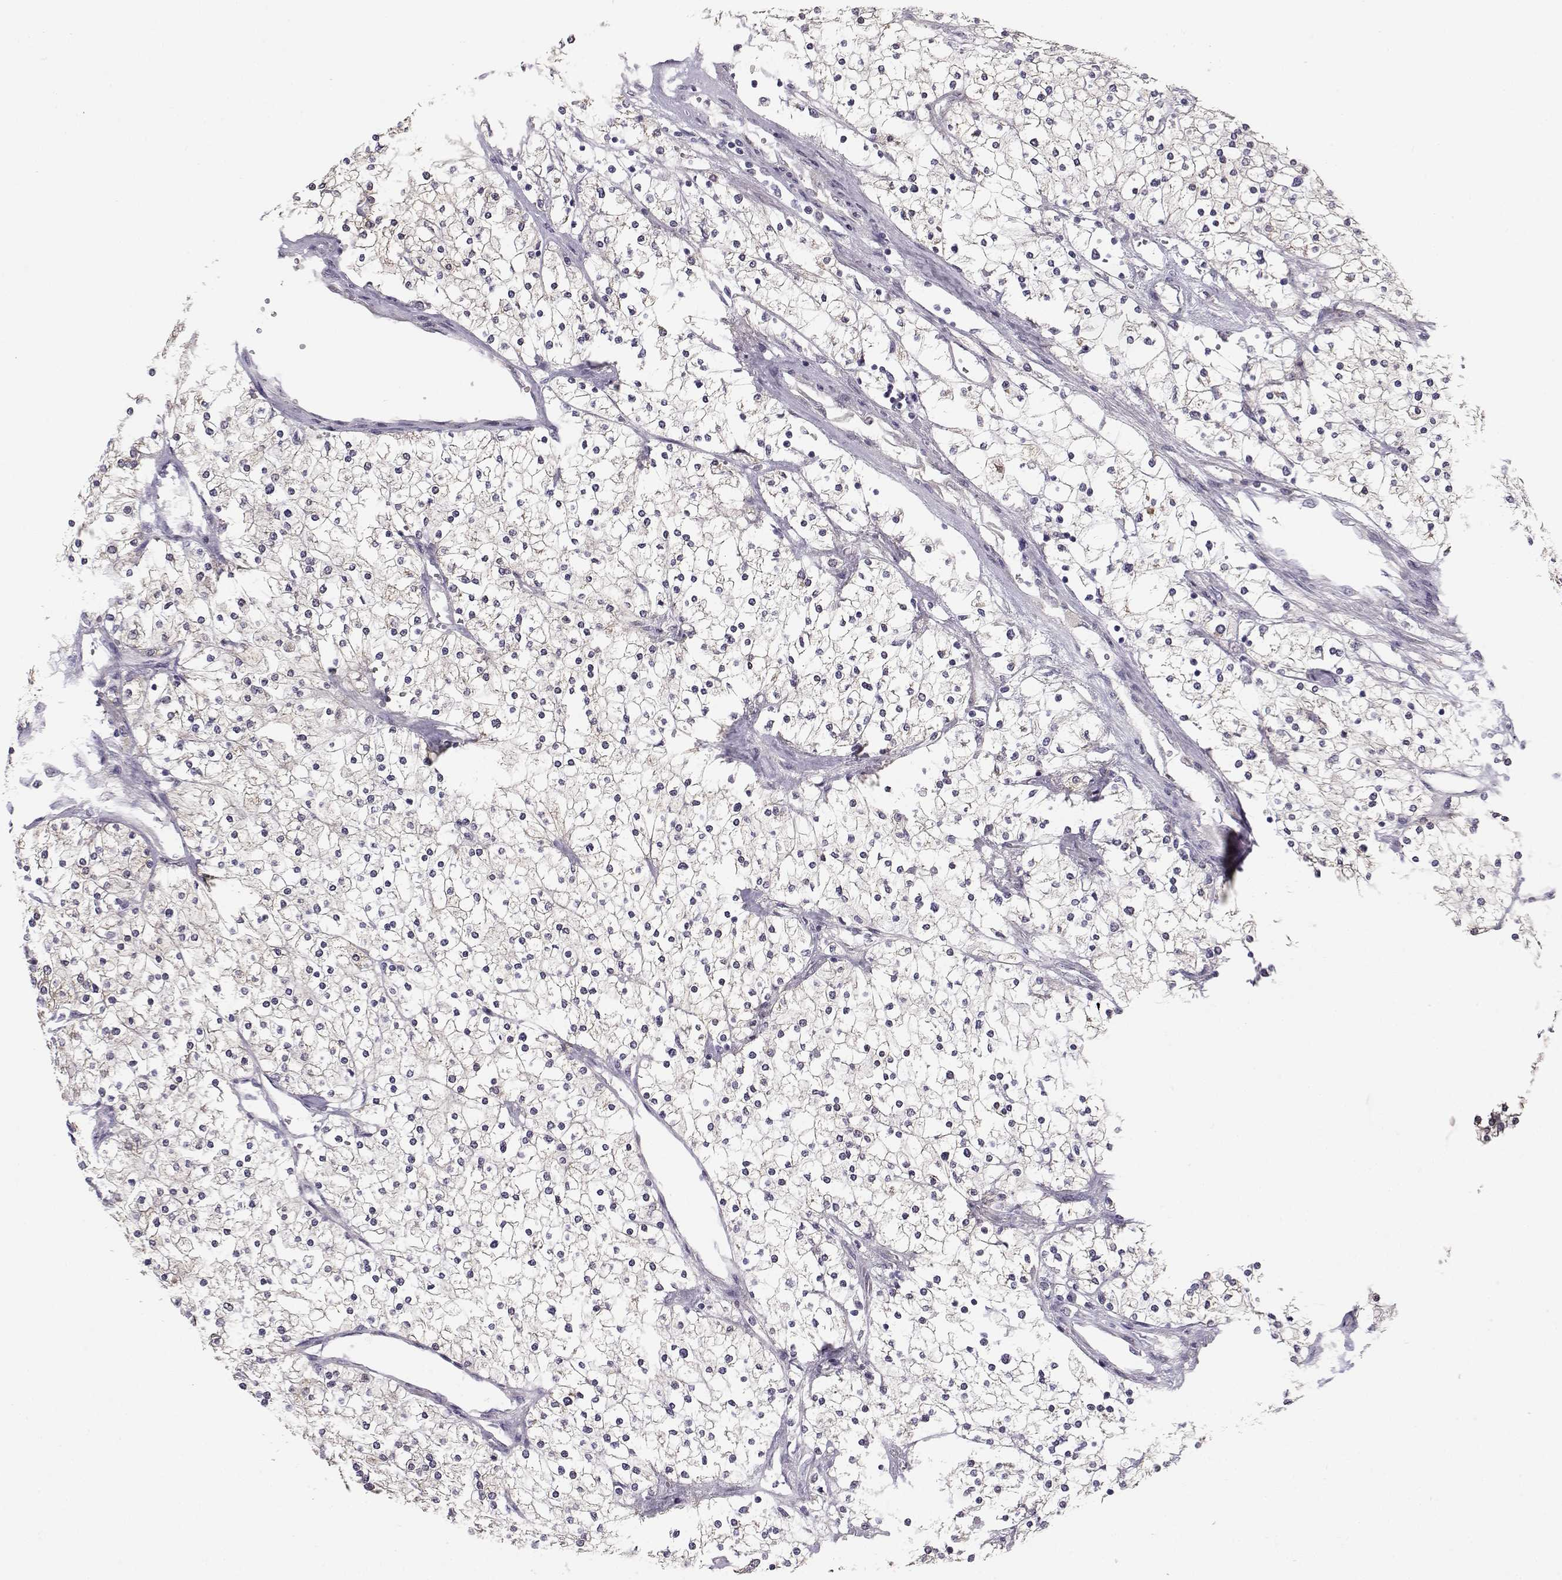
{"staining": {"intensity": "negative", "quantity": "none", "location": "none"}, "tissue": "renal cancer", "cell_type": "Tumor cells", "image_type": "cancer", "snomed": [{"axis": "morphology", "description": "Adenocarcinoma, NOS"}, {"axis": "topography", "description": "Kidney"}], "caption": "Renal cancer (adenocarcinoma) was stained to show a protein in brown. There is no significant expression in tumor cells.", "gene": "KCNMB4", "patient": {"sex": "male", "age": 80}}